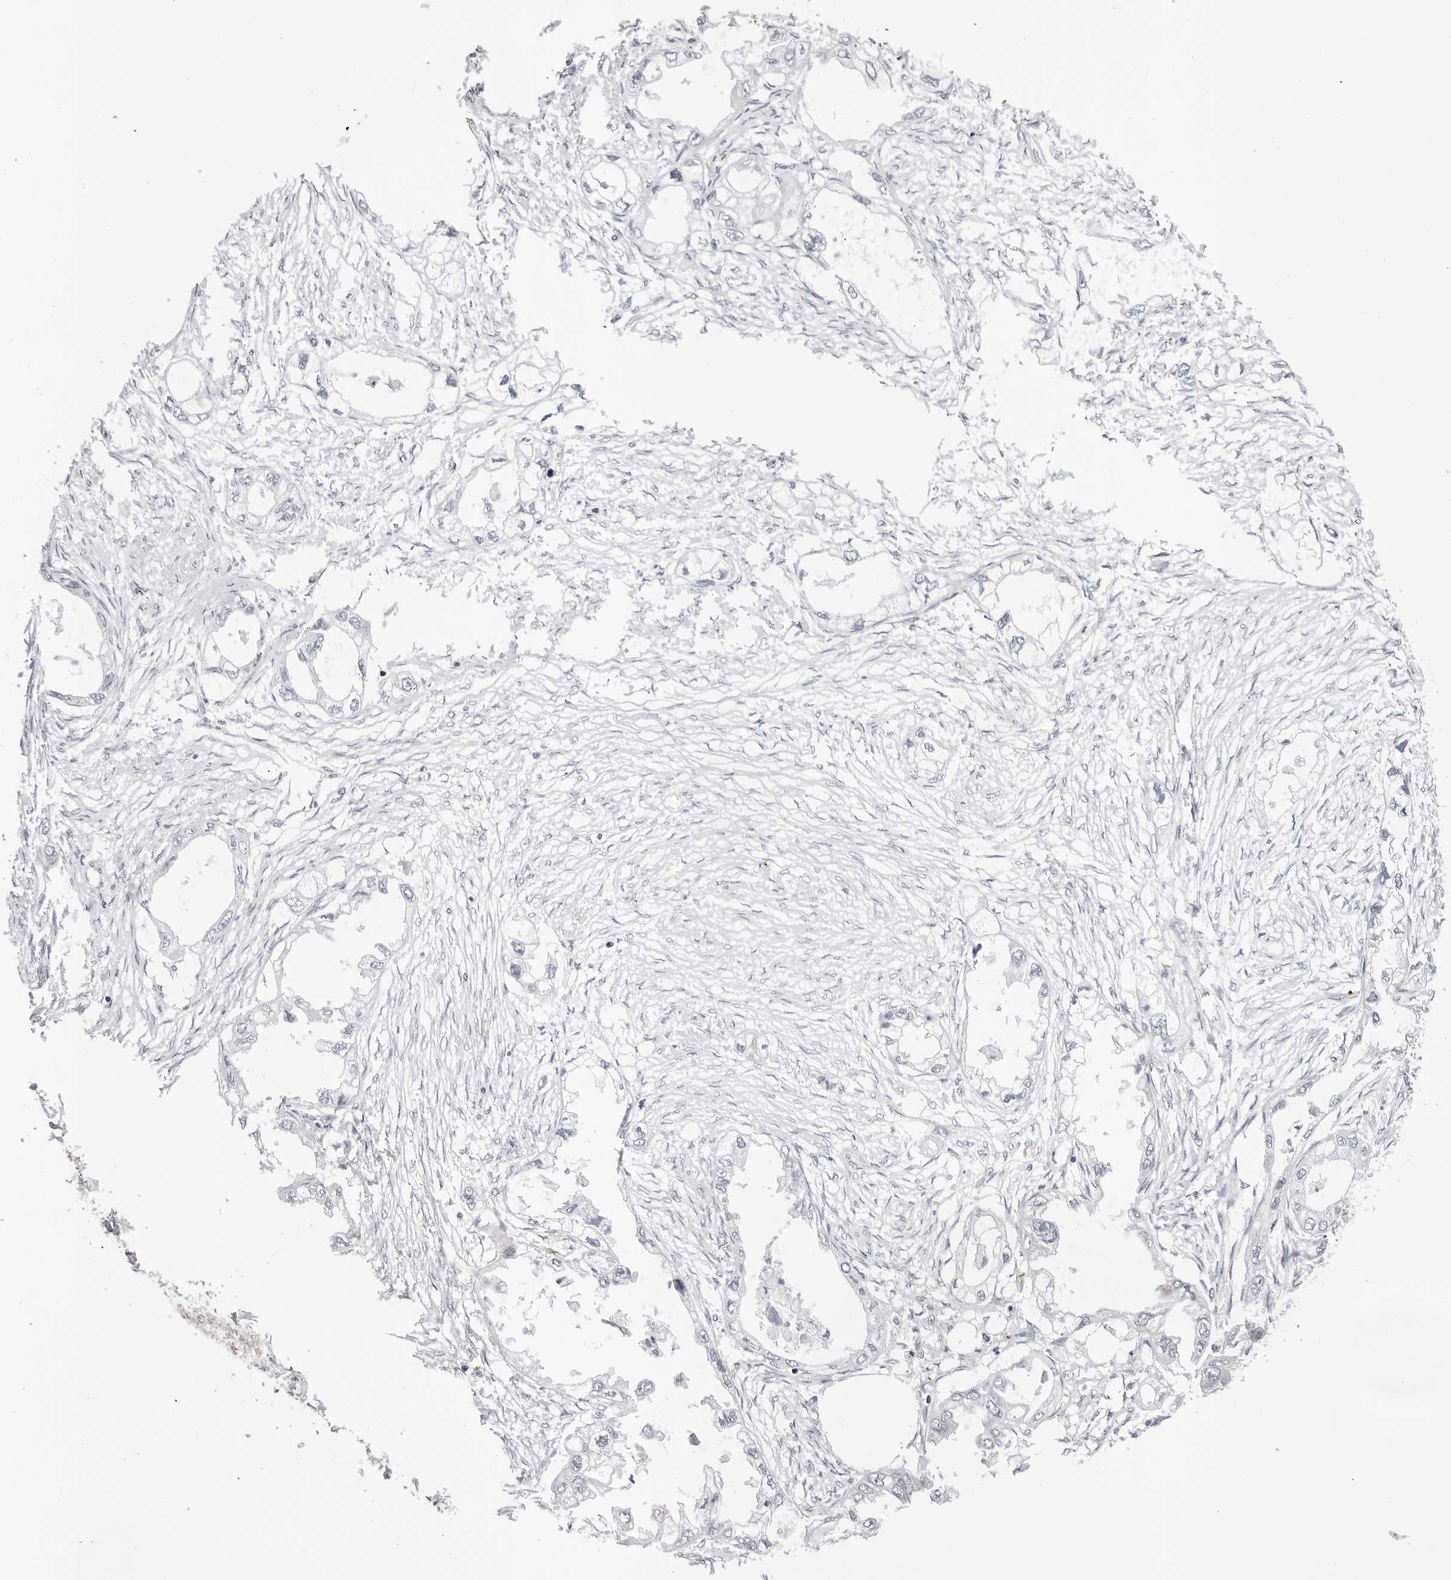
{"staining": {"intensity": "negative", "quantity": "none", "location": "none"}, "tissue": "endometrial cancer", "cell_type": "Tumor cells", "image_type": "cancer", "snomed": [{"axis": "morphology", "description": "Adenocarcinoma, NOS"}, {"axis": "morphology", "description": "Adenocarcinoma, metastatic, NOS"}, {"axis": "topography", "description": "Adipose tissue"}, {"axis": "topography", "description": "Endometrium"}], "caption": "The histopathology image reveals no staining of tumor cells in adenocarcinoma (endometrial).", "gene": "IL17RA", "patient": {"sex": "female", "age": 67}}